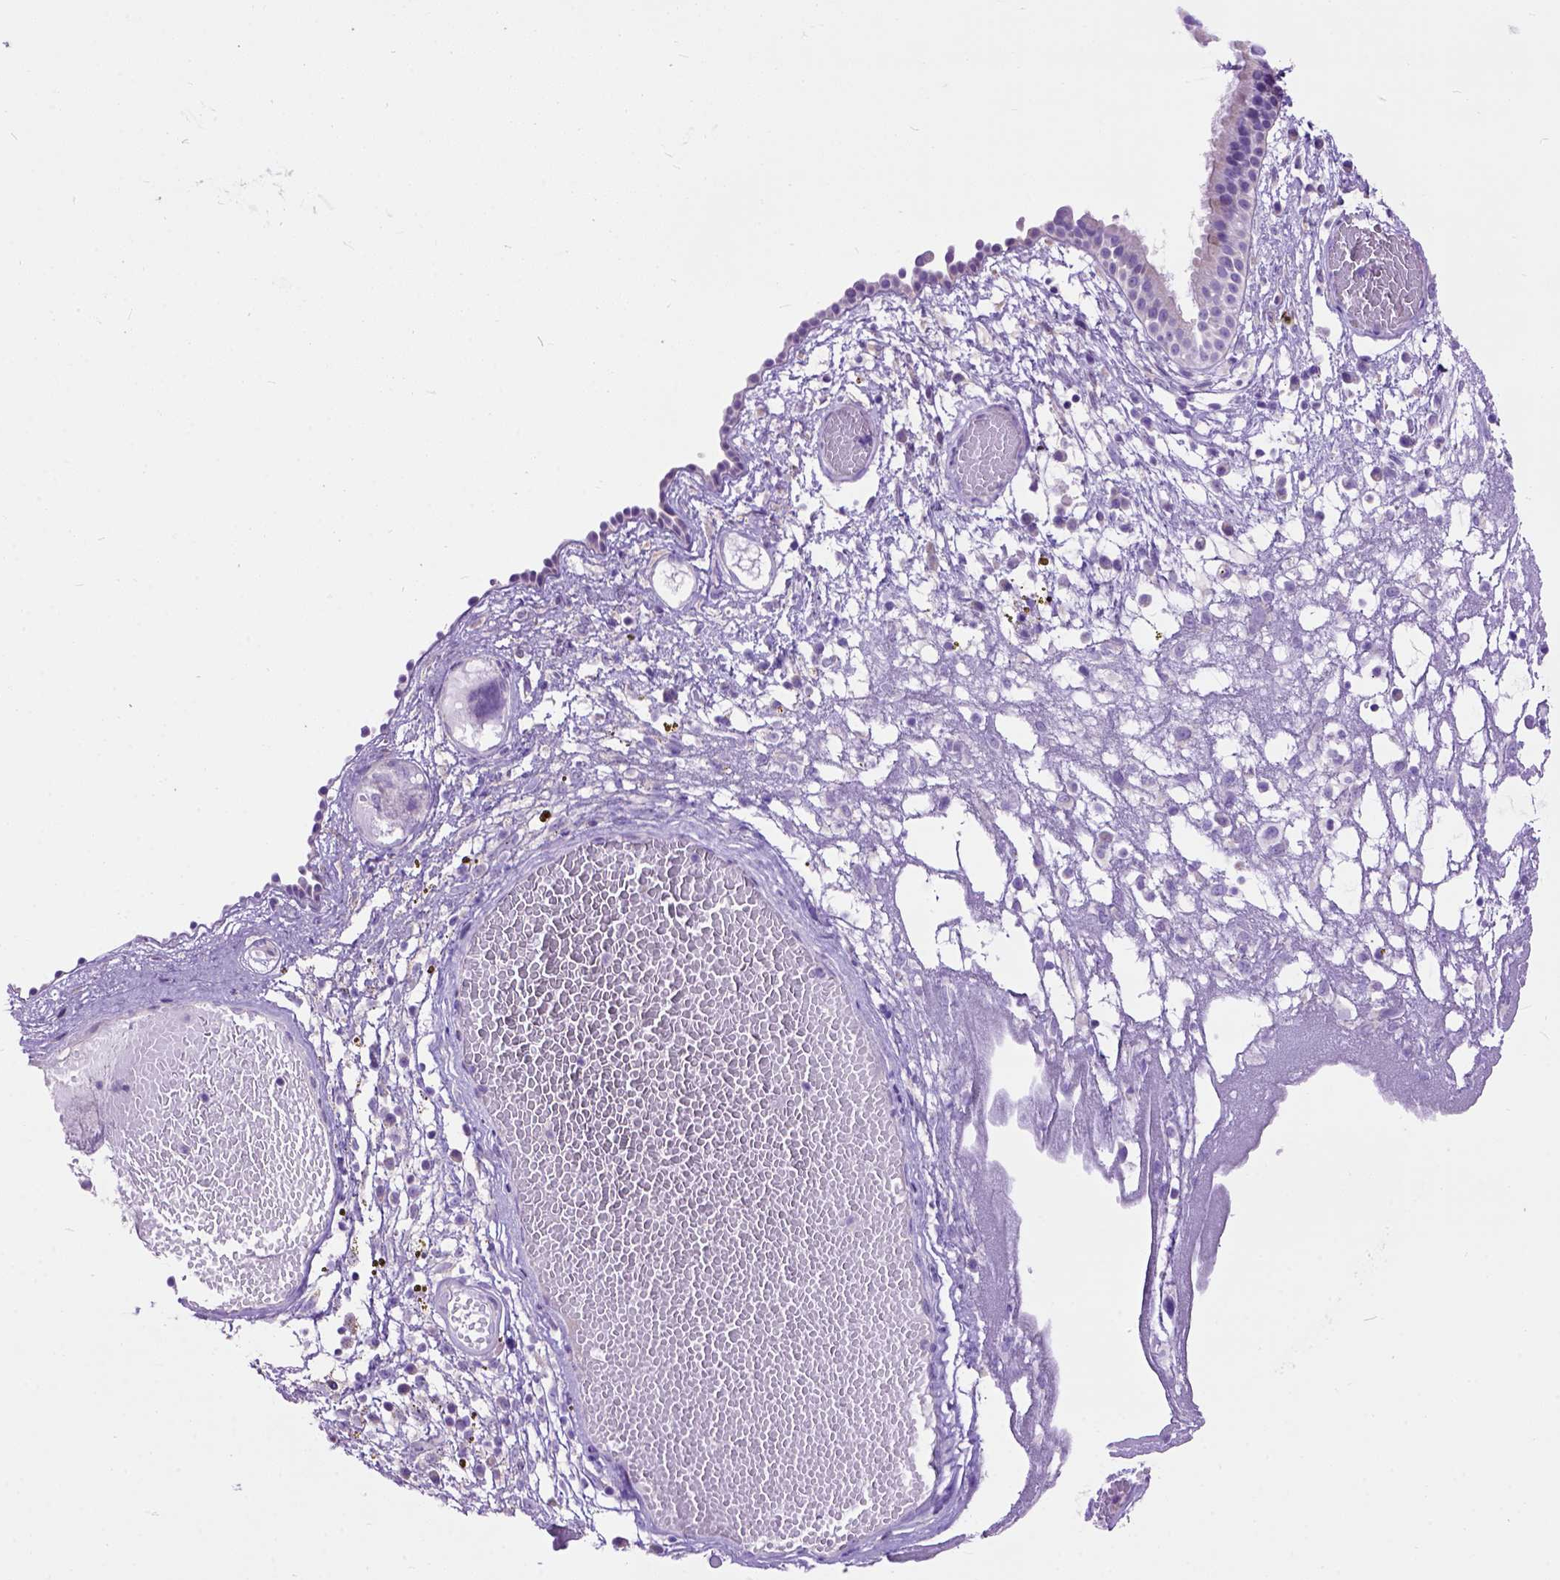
{"staining": {"intensity": "weak", "quantity": "25%-75%", "location": "cytoplasmic/membranous"}, "tissue": "nasopharynx", "cell_type": "Respiratory epithelial cells", "image_type": "normal", "snomed": [{"axis": "morphology", "description": "Normal tissue, NOS"}, {"axis": "topography", "description": "Nasopharynx"}], "caption": "Human nasopharynx stained with a brown dye exhibits weak cytoplasmic/membranous positive staining in approximately 25%-75% of respiratory epithelial cells.", "gene": "MAPT", "patient": {"sex": "male", "age": 24}}